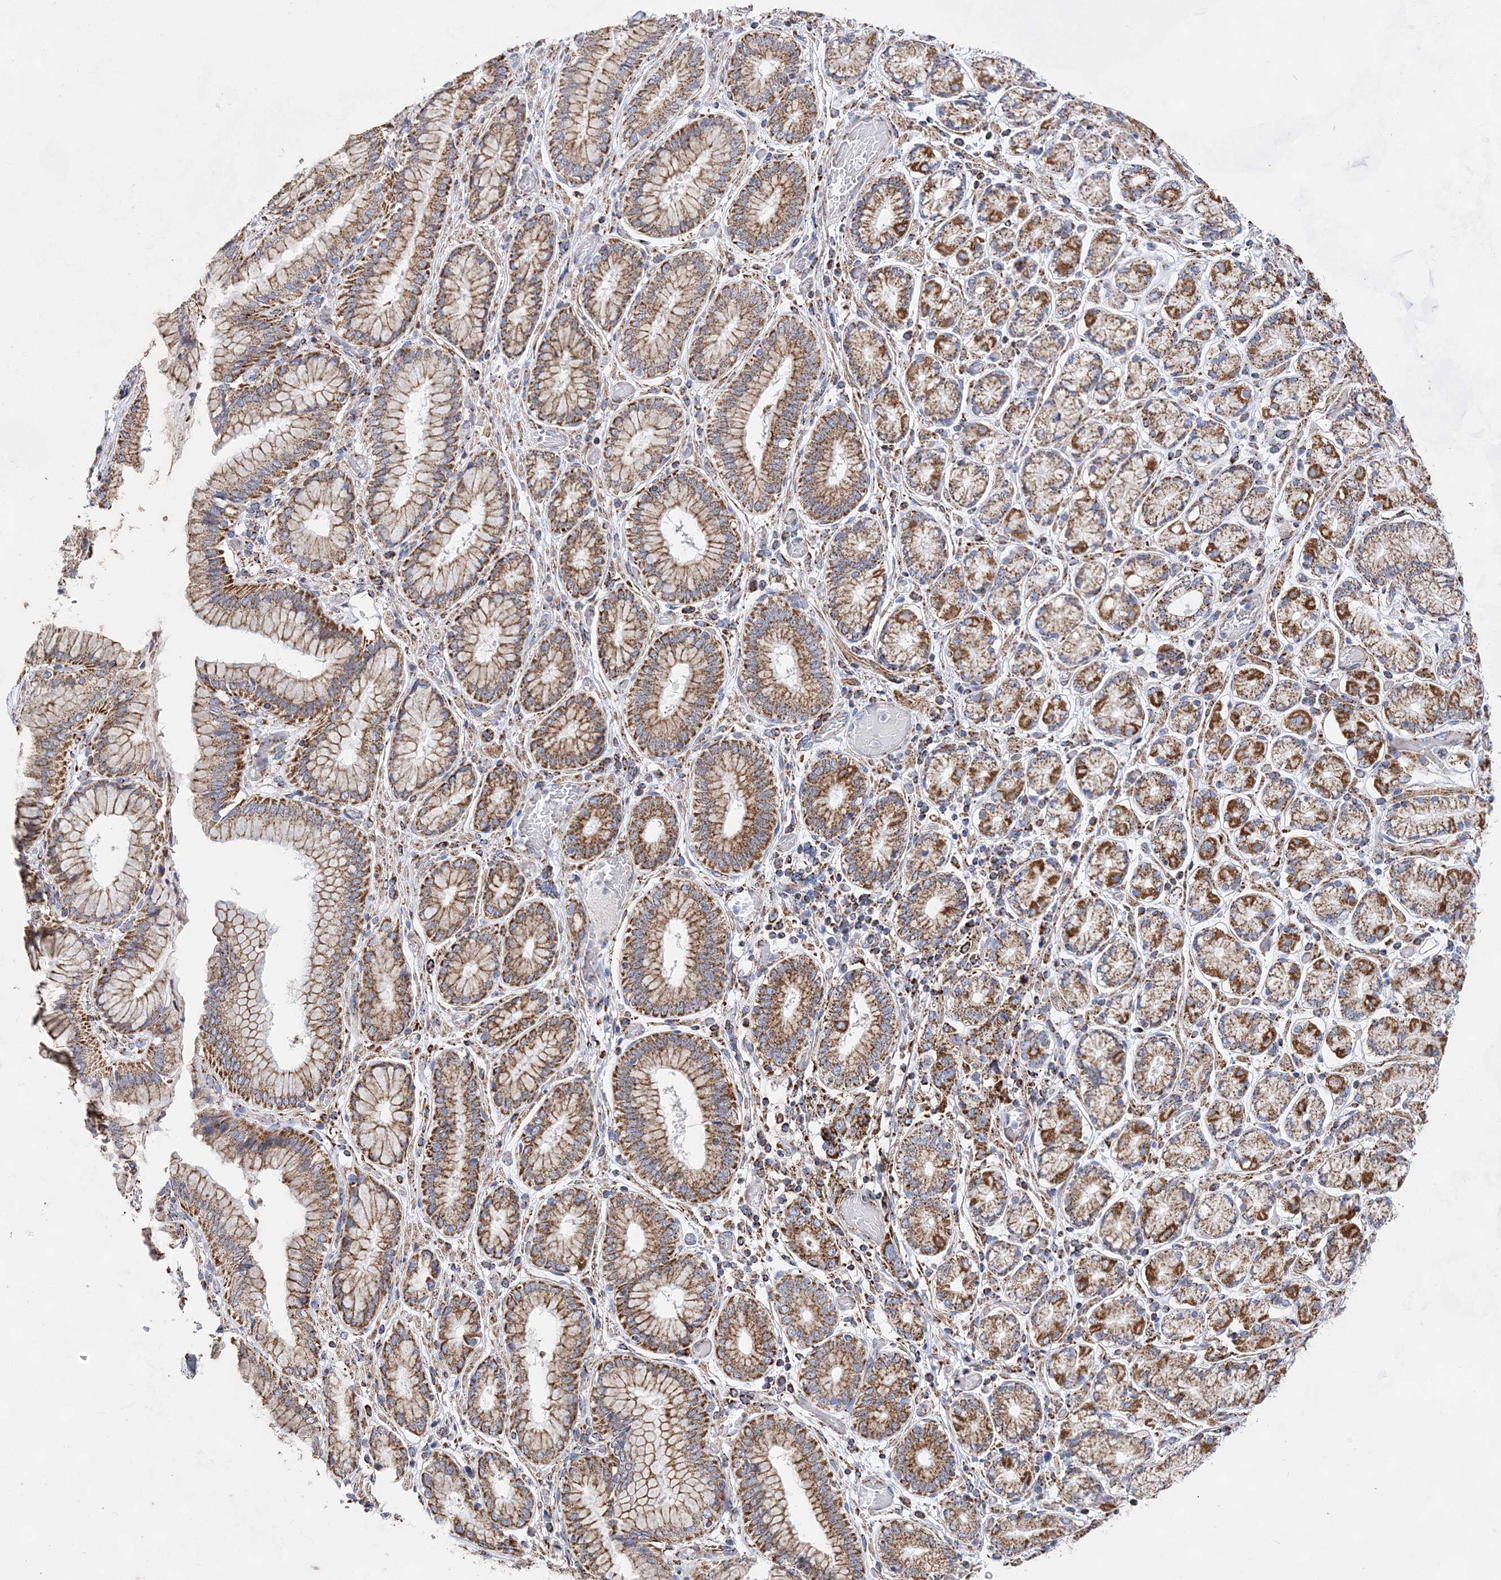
{"staining": {"intensity": "moderate", "quantity": ">75%", "location": "cytoplasmic/membranous"}, "tissue": "stomach cancer", "cell_type": "Tumor cells", "image_type": "cancer", "snomed": [{"axis": "morphology", "description": "Normal tissue, NOS"}, {"axis": "morphology", "description": "Adenocarcinoma, NOS"}, {"axis": "topography", "description": "Lymph node"}, {"axis": "topography", "description": "Stomach"}], "caption": "Immunohistochemistry (DAB) staining of human stomach cancer (adenocarcinoma) exhibits moderate cytoplasmic/membranous protein expression in approximately >75% of tumor cells. The protein of interest is stained brown, and the nuclei are stained in blue (DAB IHC with brightfield microscopy, high magnification).", "gene": "ACOT9", "patient": {"sex": "male", "age": 48}}